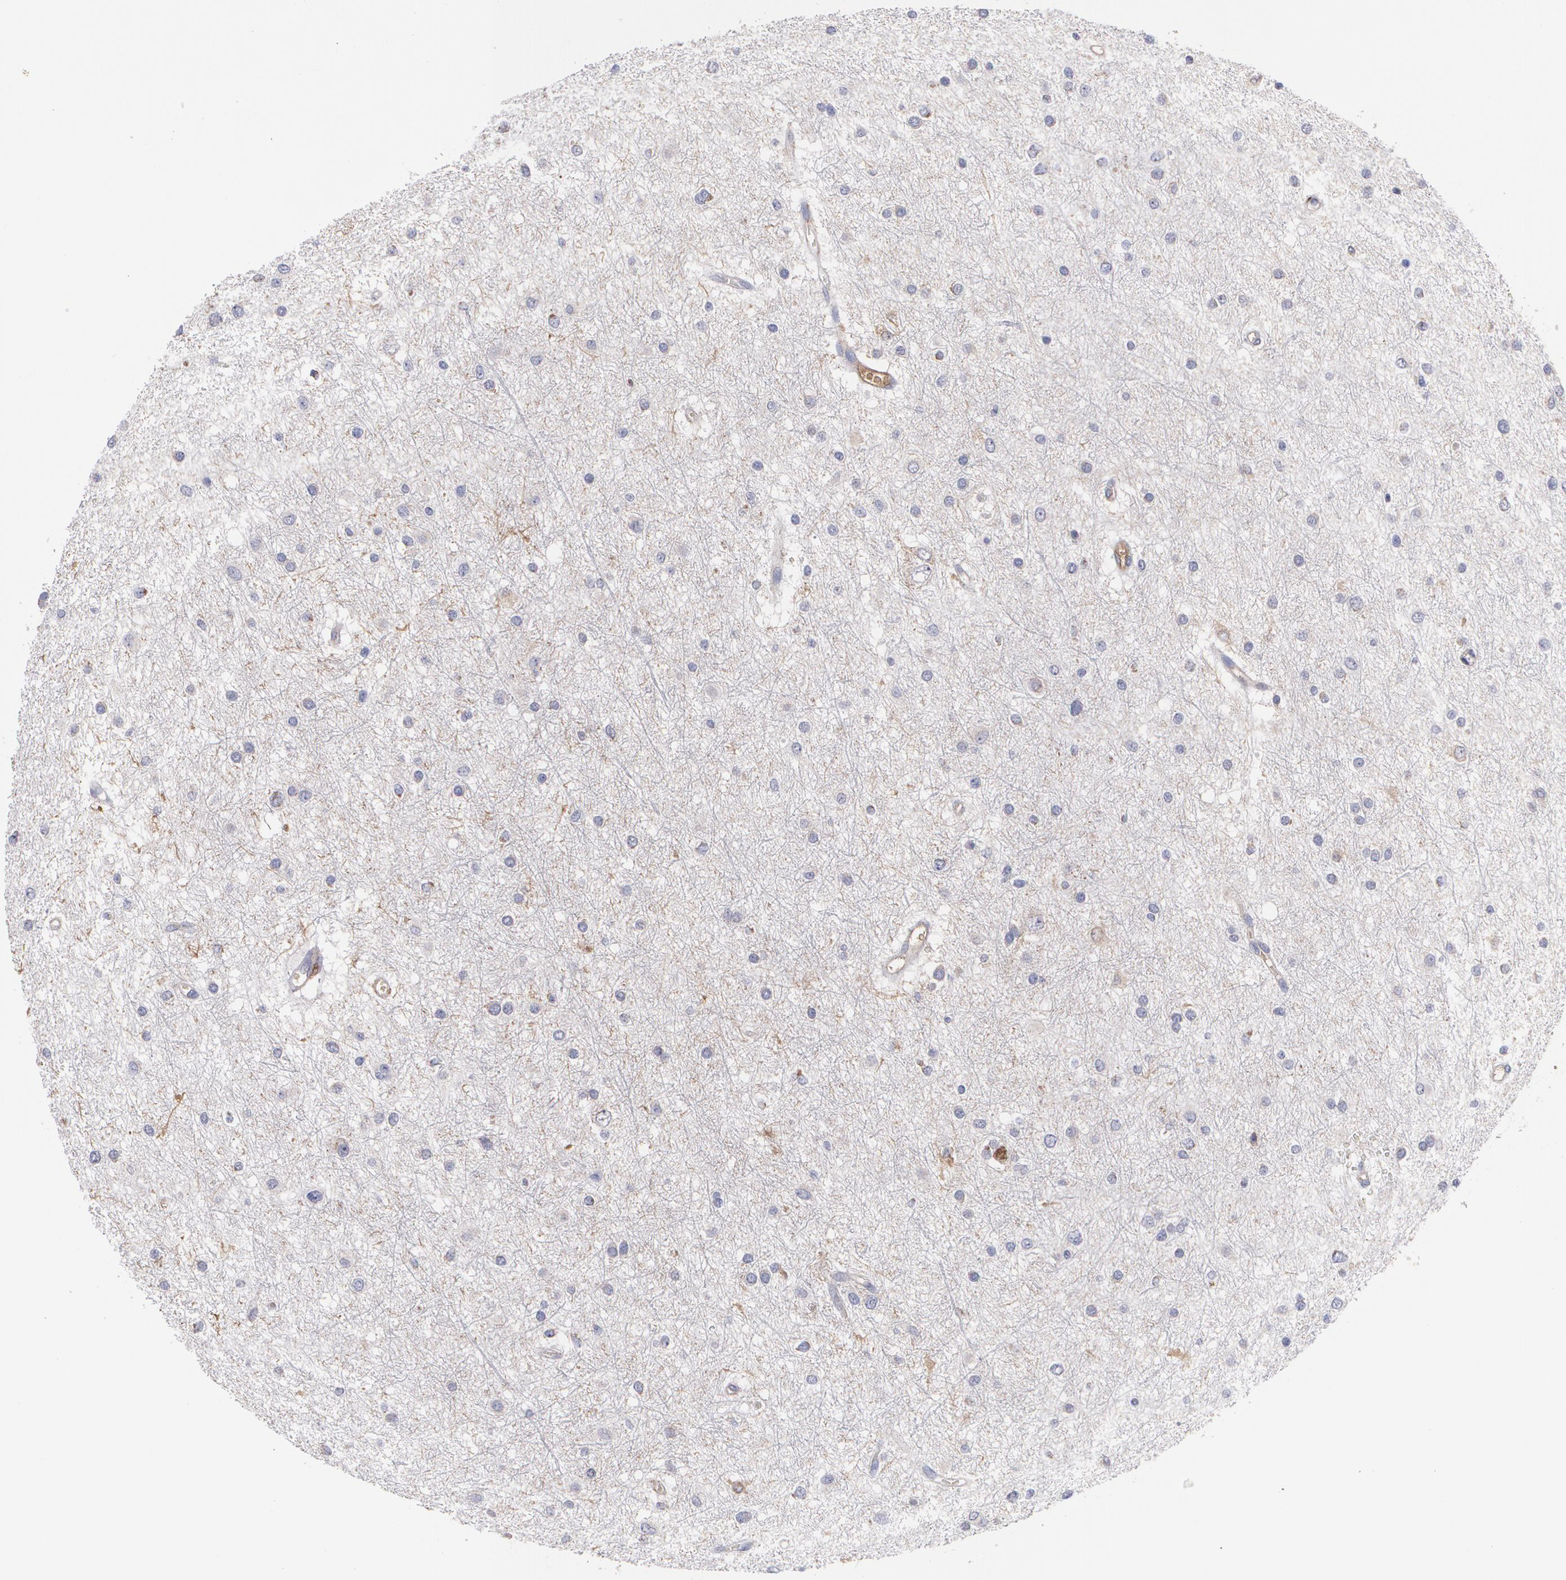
{"staining": {"intensity": "negative", "quantity": "none", "location": "none"}, "tissue": "glioma", "cell_type": "Tumor cells", "image_type": "cancer", "snomed": [{"axis": "morphology", "description": "Glioma, malignant, Low grade"}, {"axis": "topography", "description": "Brain"}], "caption": "High power microscopy histopathology image of an IHC photomicrograph of glioma, revealing no significant expression in tumor cells. (DAB IHC visualized using brightfield microscopy, high magnification).", "gene": "FBLN1", "patient": {"sex": "female", "age": 36}}